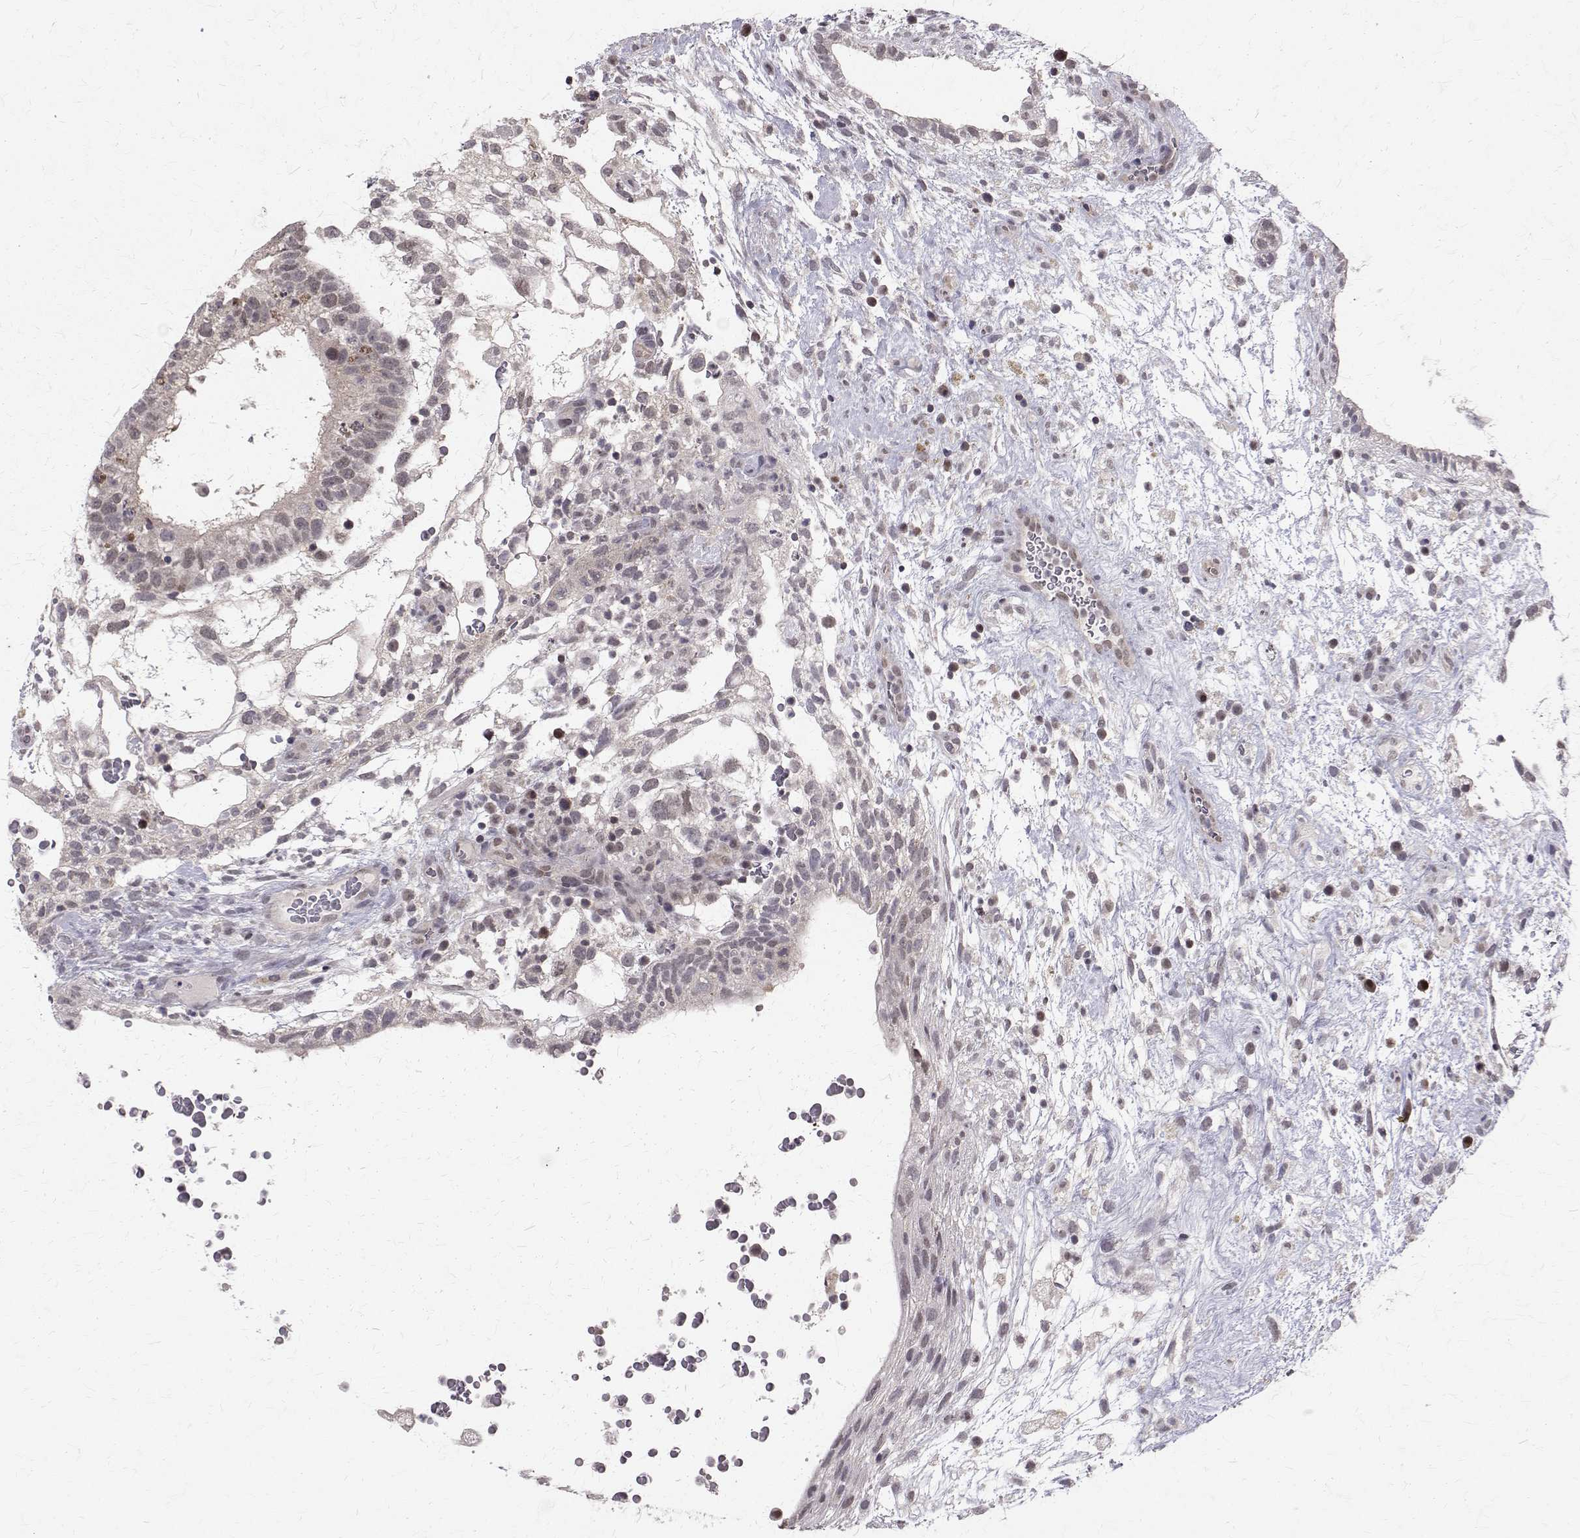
{"staining": {"intensity": "weak", "quantity": "25%-75%", "location": "nuclear"}, "tissue": "testis cancer", "cell_type": "Tumor cells", "image_type": "cancer", "snomed": [{"axis": "morphology", "description": "Normal tissue, NOS"}, {"axis": "morphology", "description": "Carcinoma, Embryonal, NOS"}, {"axis": "topography", "description": "Testis"}], "caption": "This photomicrograph demonstrates testis cancer stained with IHC to label a protein in brown. The nuclear of tumor cells show weak positivity for the protein. Nuclei are counter-stained blue.", "gene": "NIF3L1", "patient": {"sex": "male", "age": 32}}